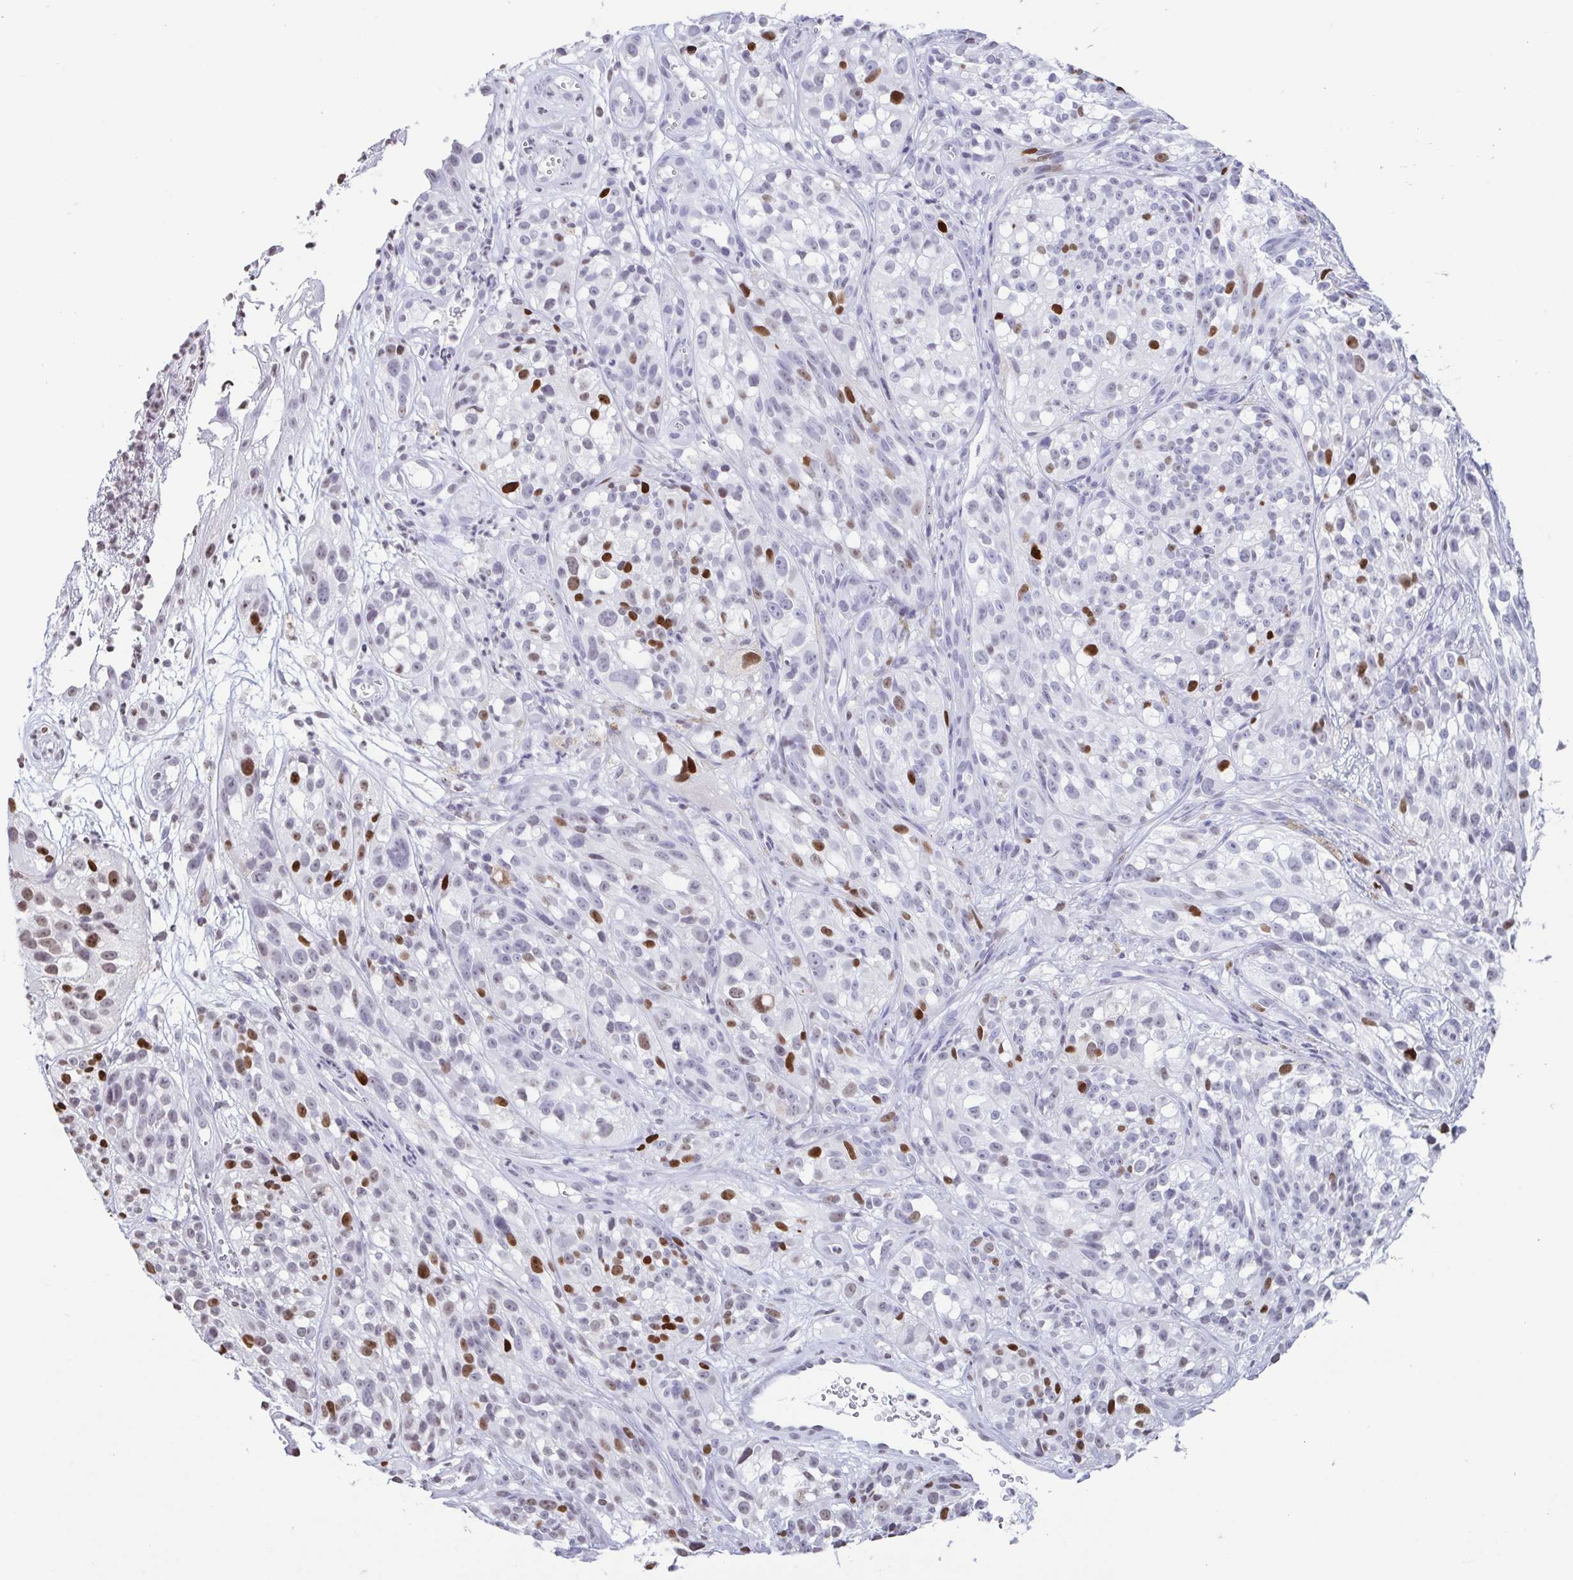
{"staining": {"intensity": "strong", "quantity": "<25%", "location": "nuclear"}, "tissue": "melanoma", "cell_type": "Tumor cells", "image_type": "cancer", "snomed": [{"axis": "morphology", "description": "Malignant melanoma, NOS"}, {"axis": "topography", "description": "Skin"}], "caption": "Immunohistochemistry (IHC) micrograph of neoplastic tissue: malignant melanoma stained using immunohistochemistry reveals medium levels of strong protein expression localized specifically in the nuclear of tumor cells, appearing as a nuclear brown color.", "gene": "VCY1B", "patient": {"sex": "female", "age": 85}}